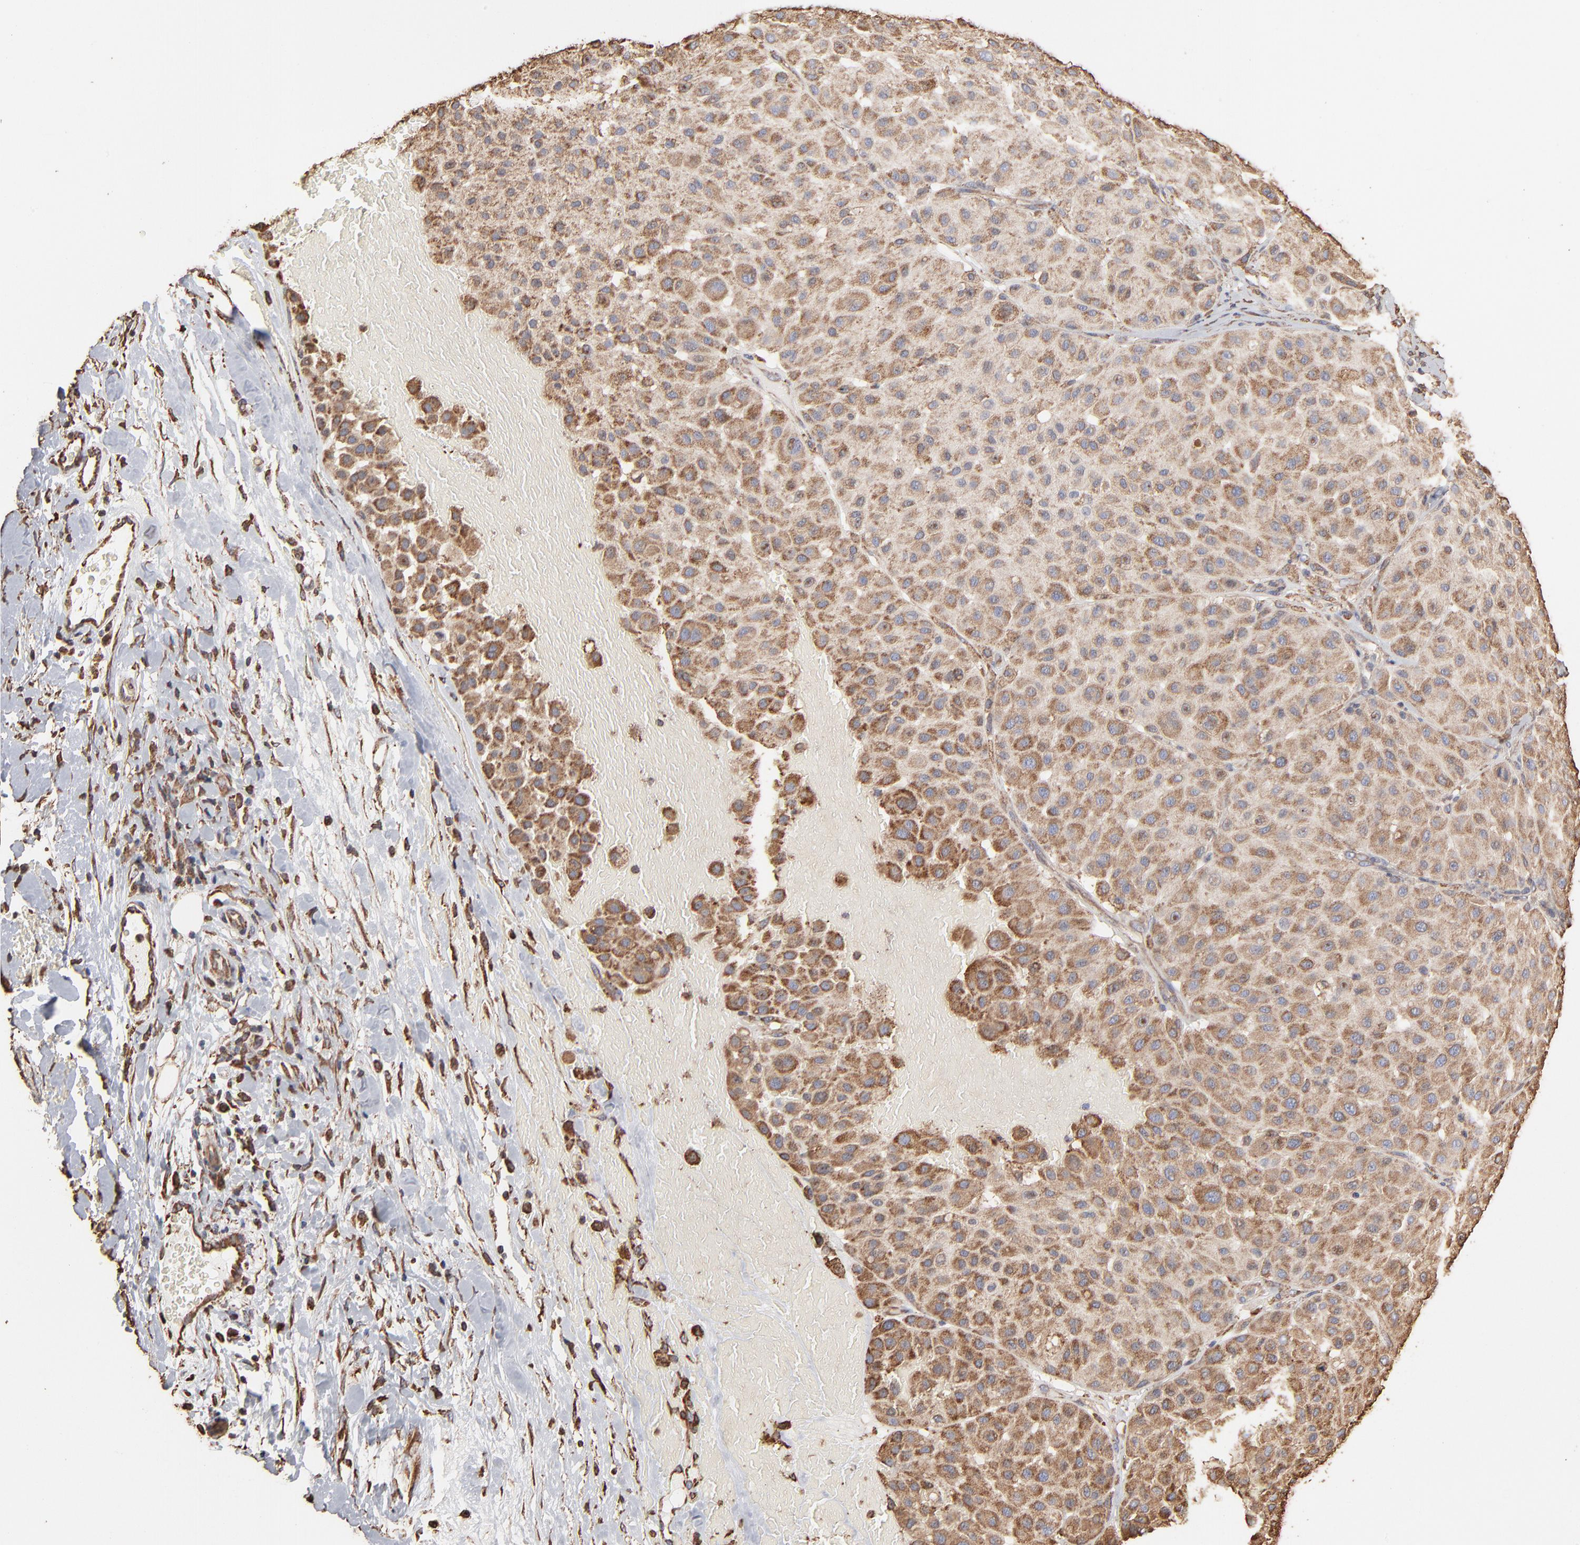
{"staining": {"intensity": "moderate", "quantity": ">75%", "location": "cytoplasmic/membranous"}, "tissue": "melanoma", "cell_type": "Tumor cells", "image_type": "cancer", "snomed": [{"axis": "morphology", "description": "Normal tissue, NOS"}, {"axis": "morphology", "description": "Malignant melanoma, Metastatic site"}, {"axis": "topography", "description": "Skin"}], "caption": "Moderate cytoplasmic/membranous protein positivity is identified in about >75% of tumor cells in malignant melanoma (metastatic site).", "gene": "PDIA3", "patient": {"sex": "male", "age": 41}}